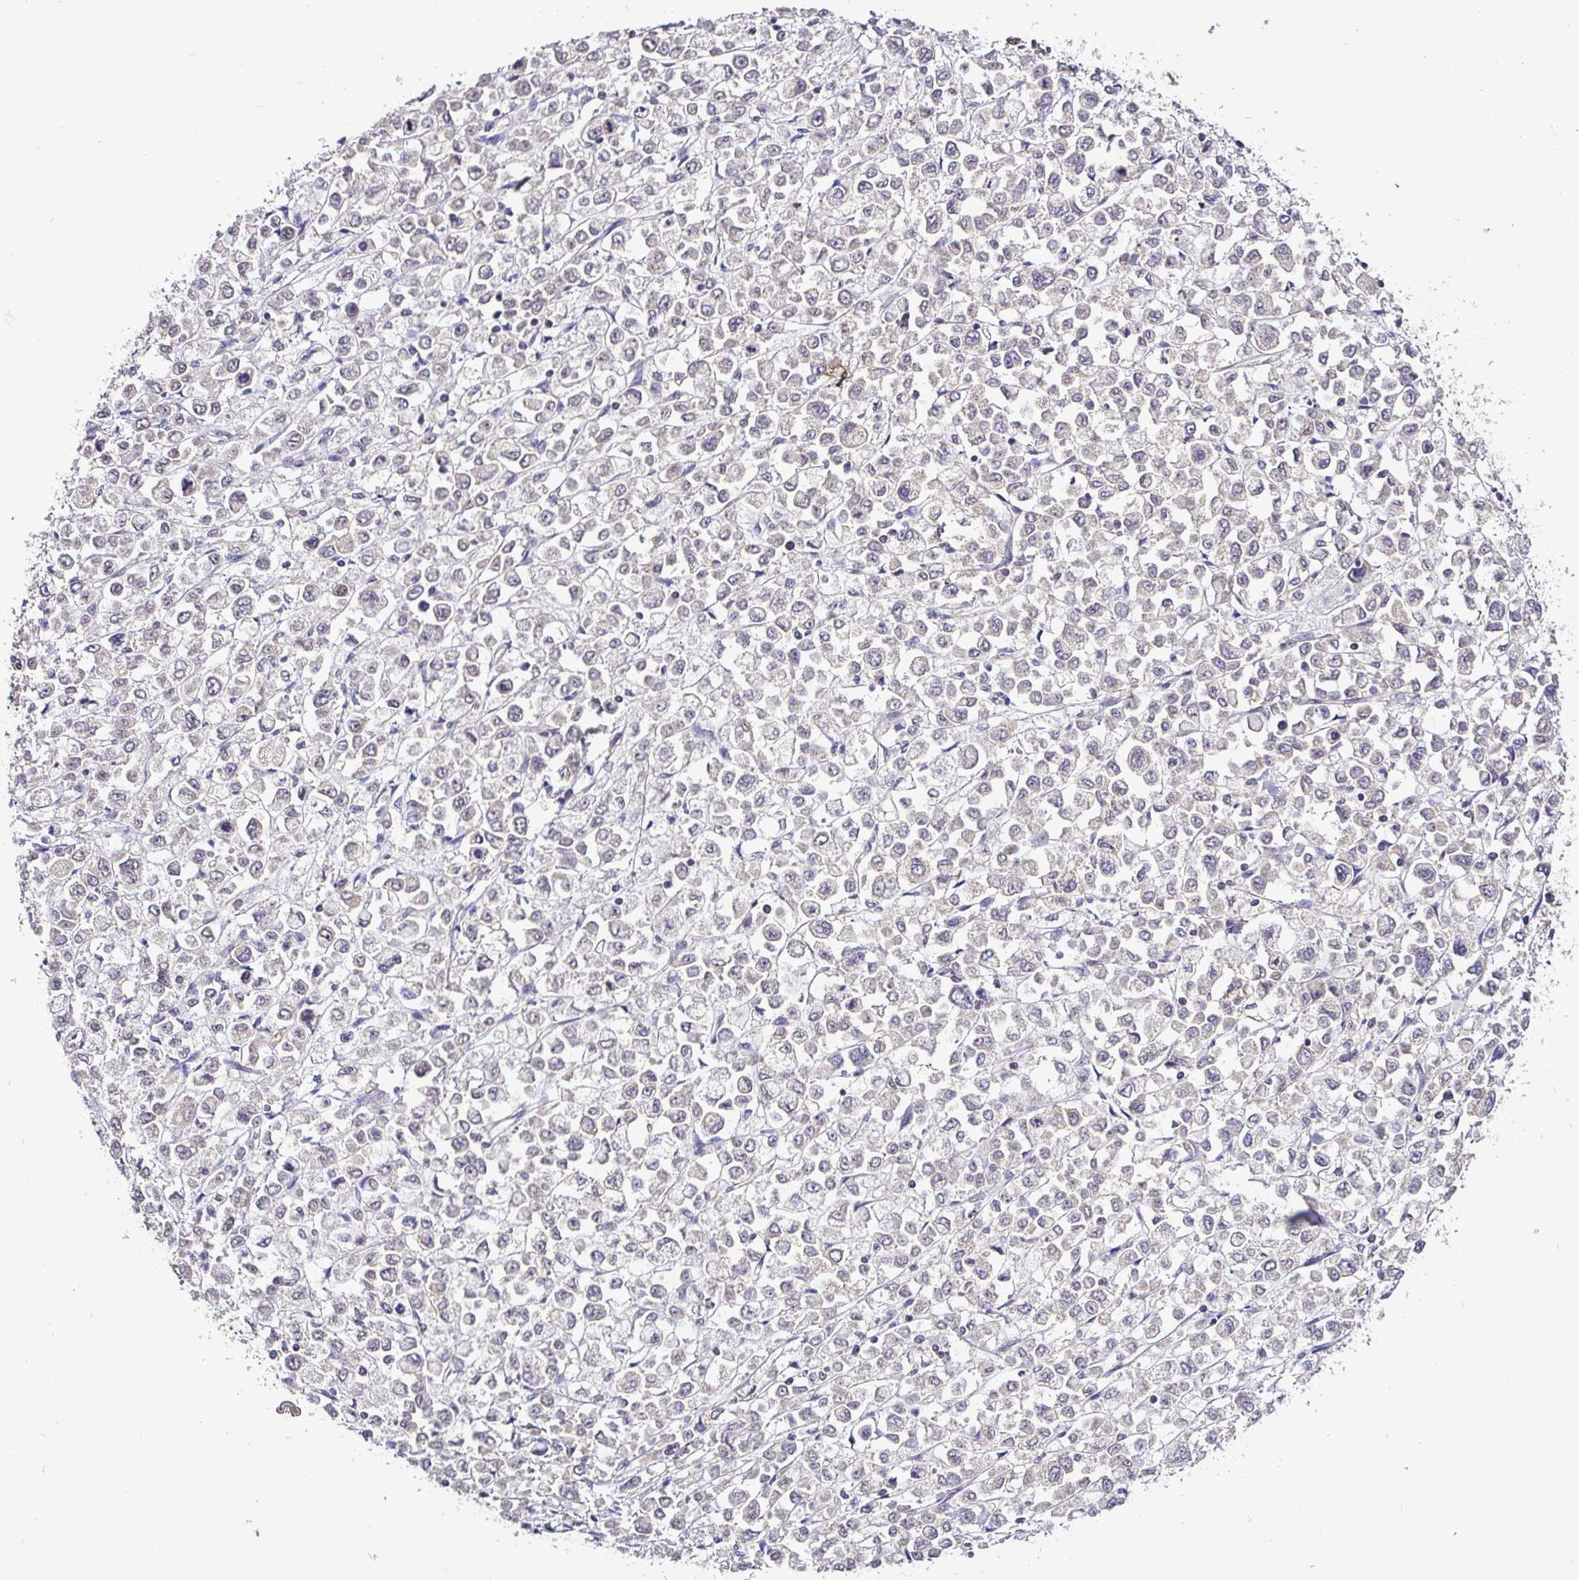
{"staining": {"intensity": "moderate", "quantity": "25%-75%", "location": "cytoplasmic/membranous,nuclear"}, "tissue": "stomach cancer", "cell_type": "Tumor cells", "image_type": "cancer", "snomed": [{"axis": "morphology", "description": "Adenocarcinoma, NOS"}, {"axis": "topography", "description": "Stomach, upper"}], "caption": "This is an image of IHC staining of adenocarcinoma (stomach), which shows moderate positivity in the cytoplasmic/membranous and nuclear of tumor cells.", "gene": "UBE2M", "patient": {"sex": "male", "age": 70}}